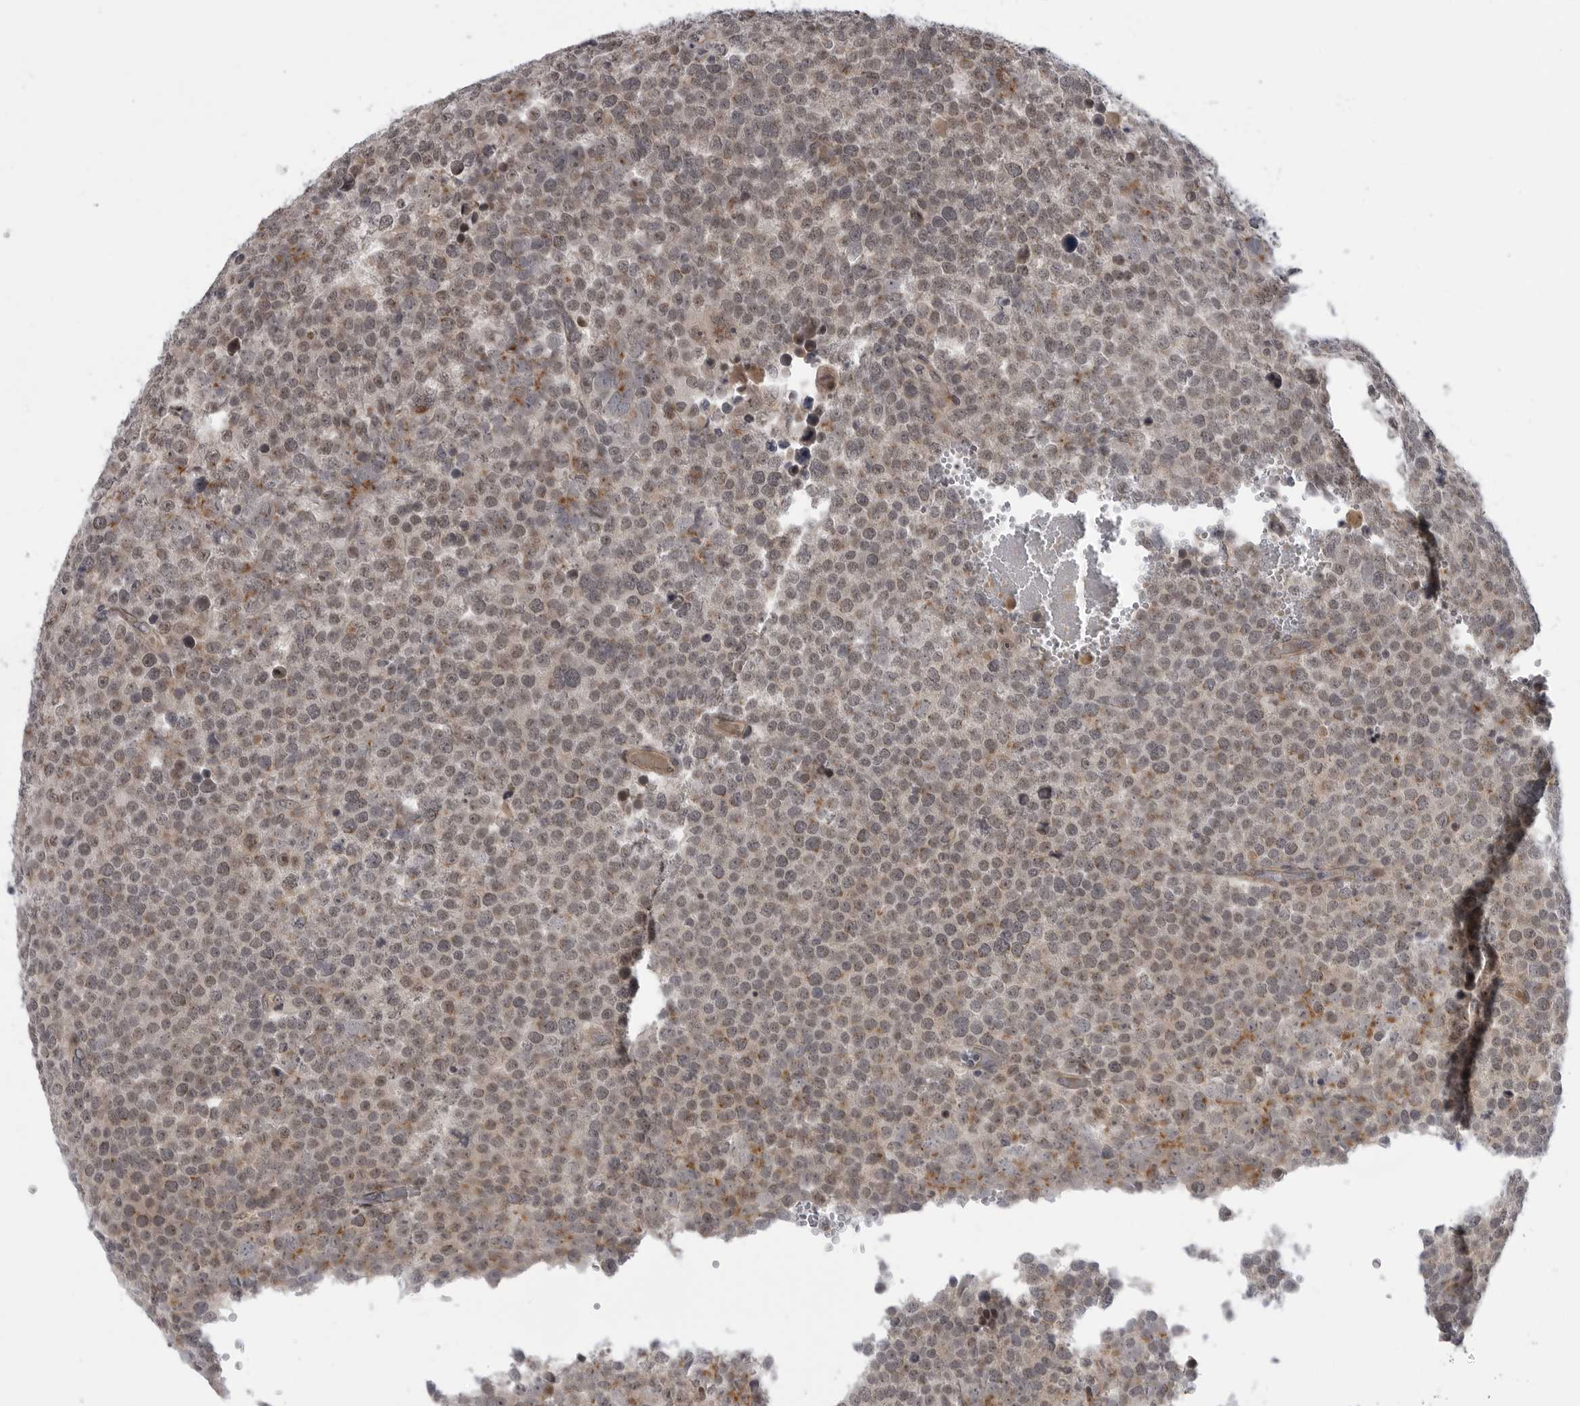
{"staining": {"intensity": "moderate", "quantity": ">75%", "location": "nuclear"}, "tissue": "testis cancer", "cell_type": "Tumor cells", "image_type": "cancer", "snomed": [{"axis": "morphology", "description": "Seminoma, NOS"}, {"axis": "topography", "description": "Testis"}], "caption": "Immunohistochemistry of testis seminoma exhibits medium levels of moderate nuclear expression in about >75% of tumor cells.", "gene": "LRRC45", "patient": {"sex": "male", "age": 71}}